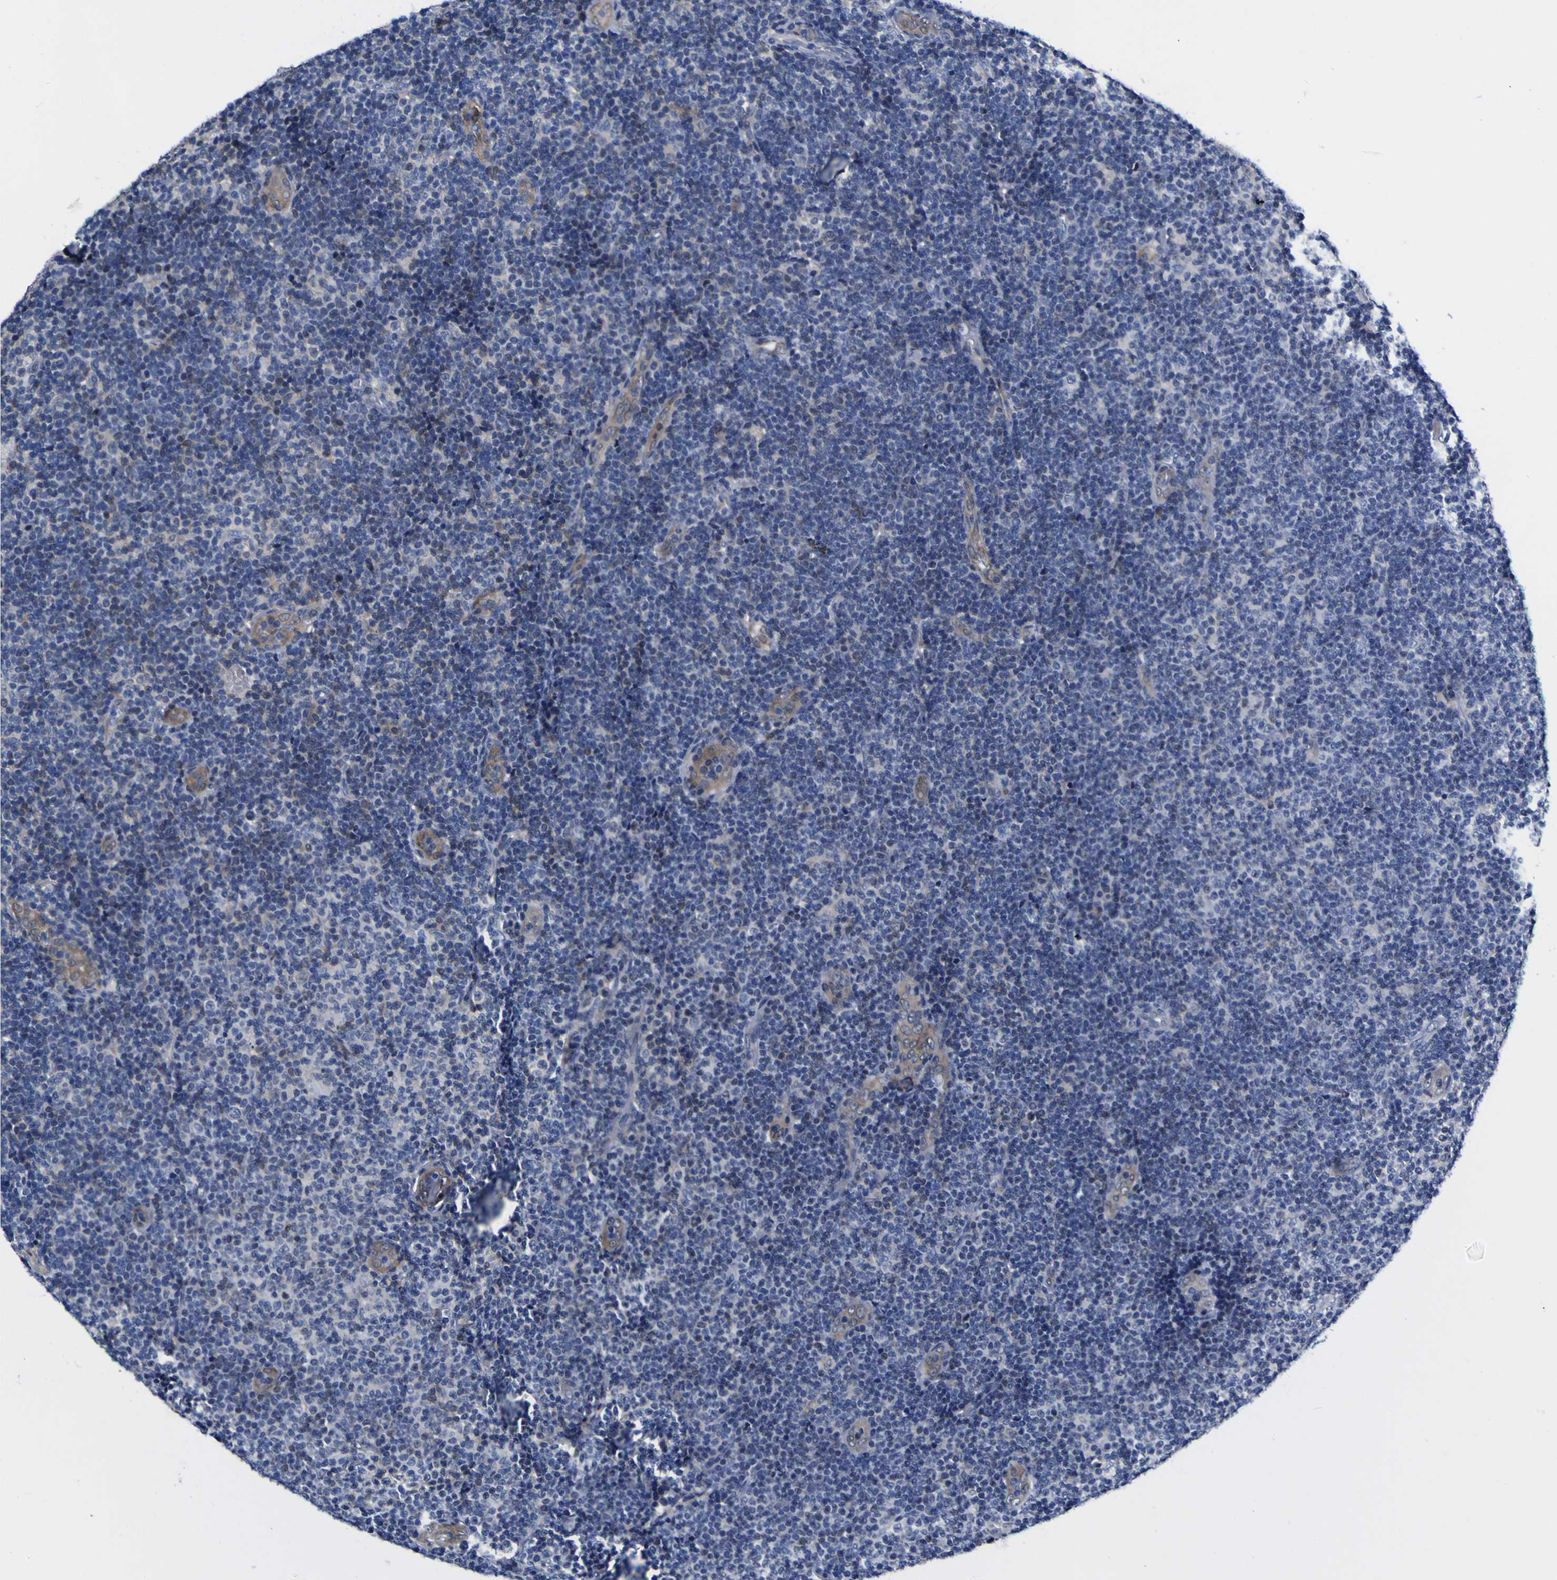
{"staining": {"intensity": "weak", "quantity": "<25%", "location": "cytoplasmic/membranous"}, "tissue": "lymphoma", "cell_type": "Tumor cells", "image_type": "cancer", "snomed": [{"axis": "morphology", "description": "Malignant lymphoma, non-Hodgkin's type, Low grade"}, {"axis": "topography", "description": "Lymph node"}], "caption": "Lymphoma stained for a protein using immunohistochemistry reveals no expression tumor cells.", "gene": "CASP6", "patient": {"sex": "male", "age": 83}}